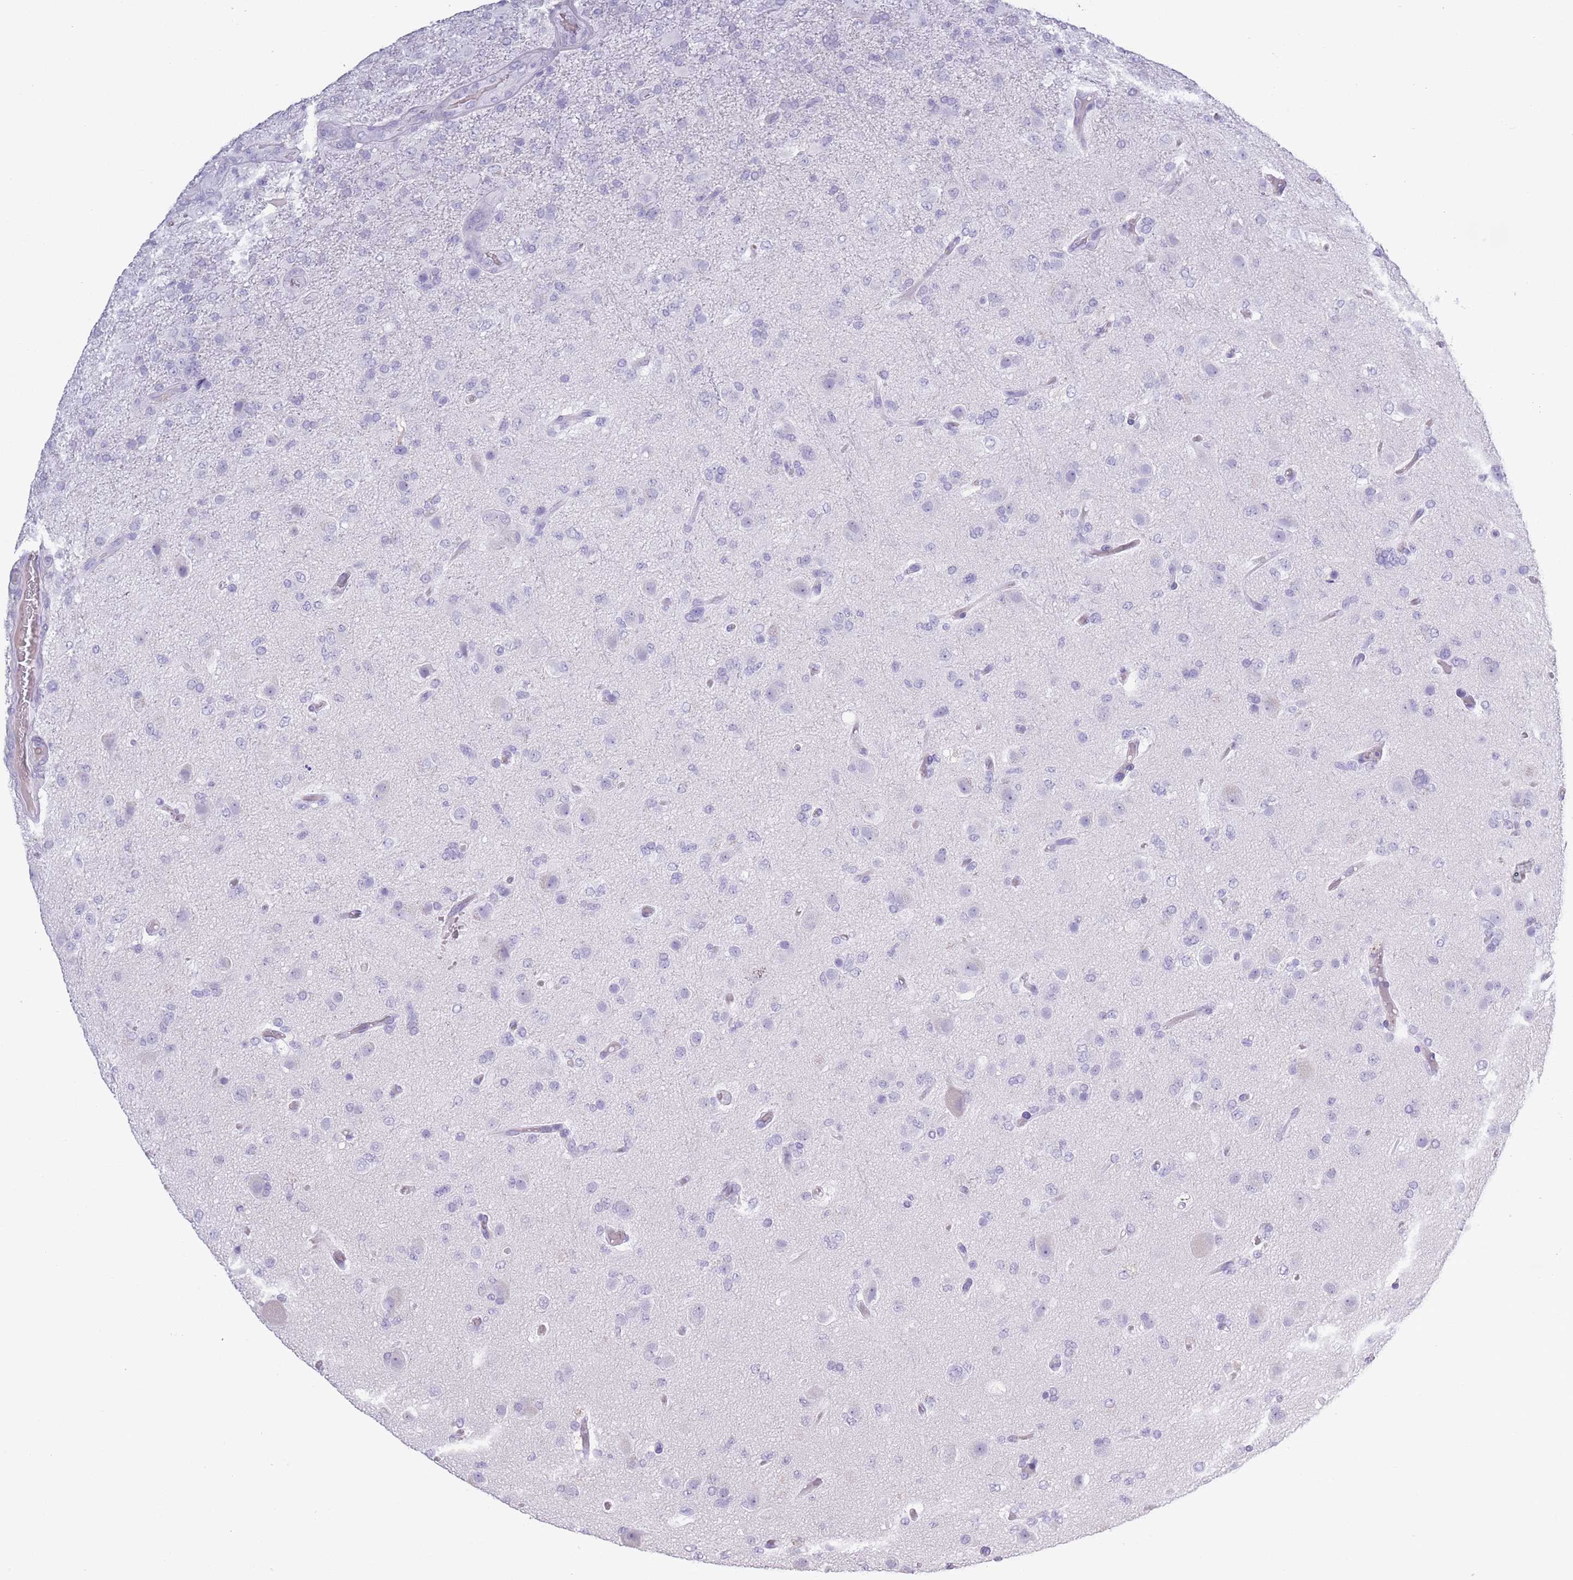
{"staining": {"intensity": "negative", "quantity": "none", "location": "none"}, "tissue": "glioma", "cell_type": "Tumor cells", "image_type": "cancer", "snomed": [{"axis": "morphology", "description": "Glioma, malignant, High grade"}, {"axis": "topography", "description": "Brain"}], "caption": "This is an immunohistochemistry (IHC) photomicrograph of human malignant glioma (high-grade). There is no positivity in tumor cells.", "gene": "OR7C1", "patient": {"sex": "female", "age": 74}}